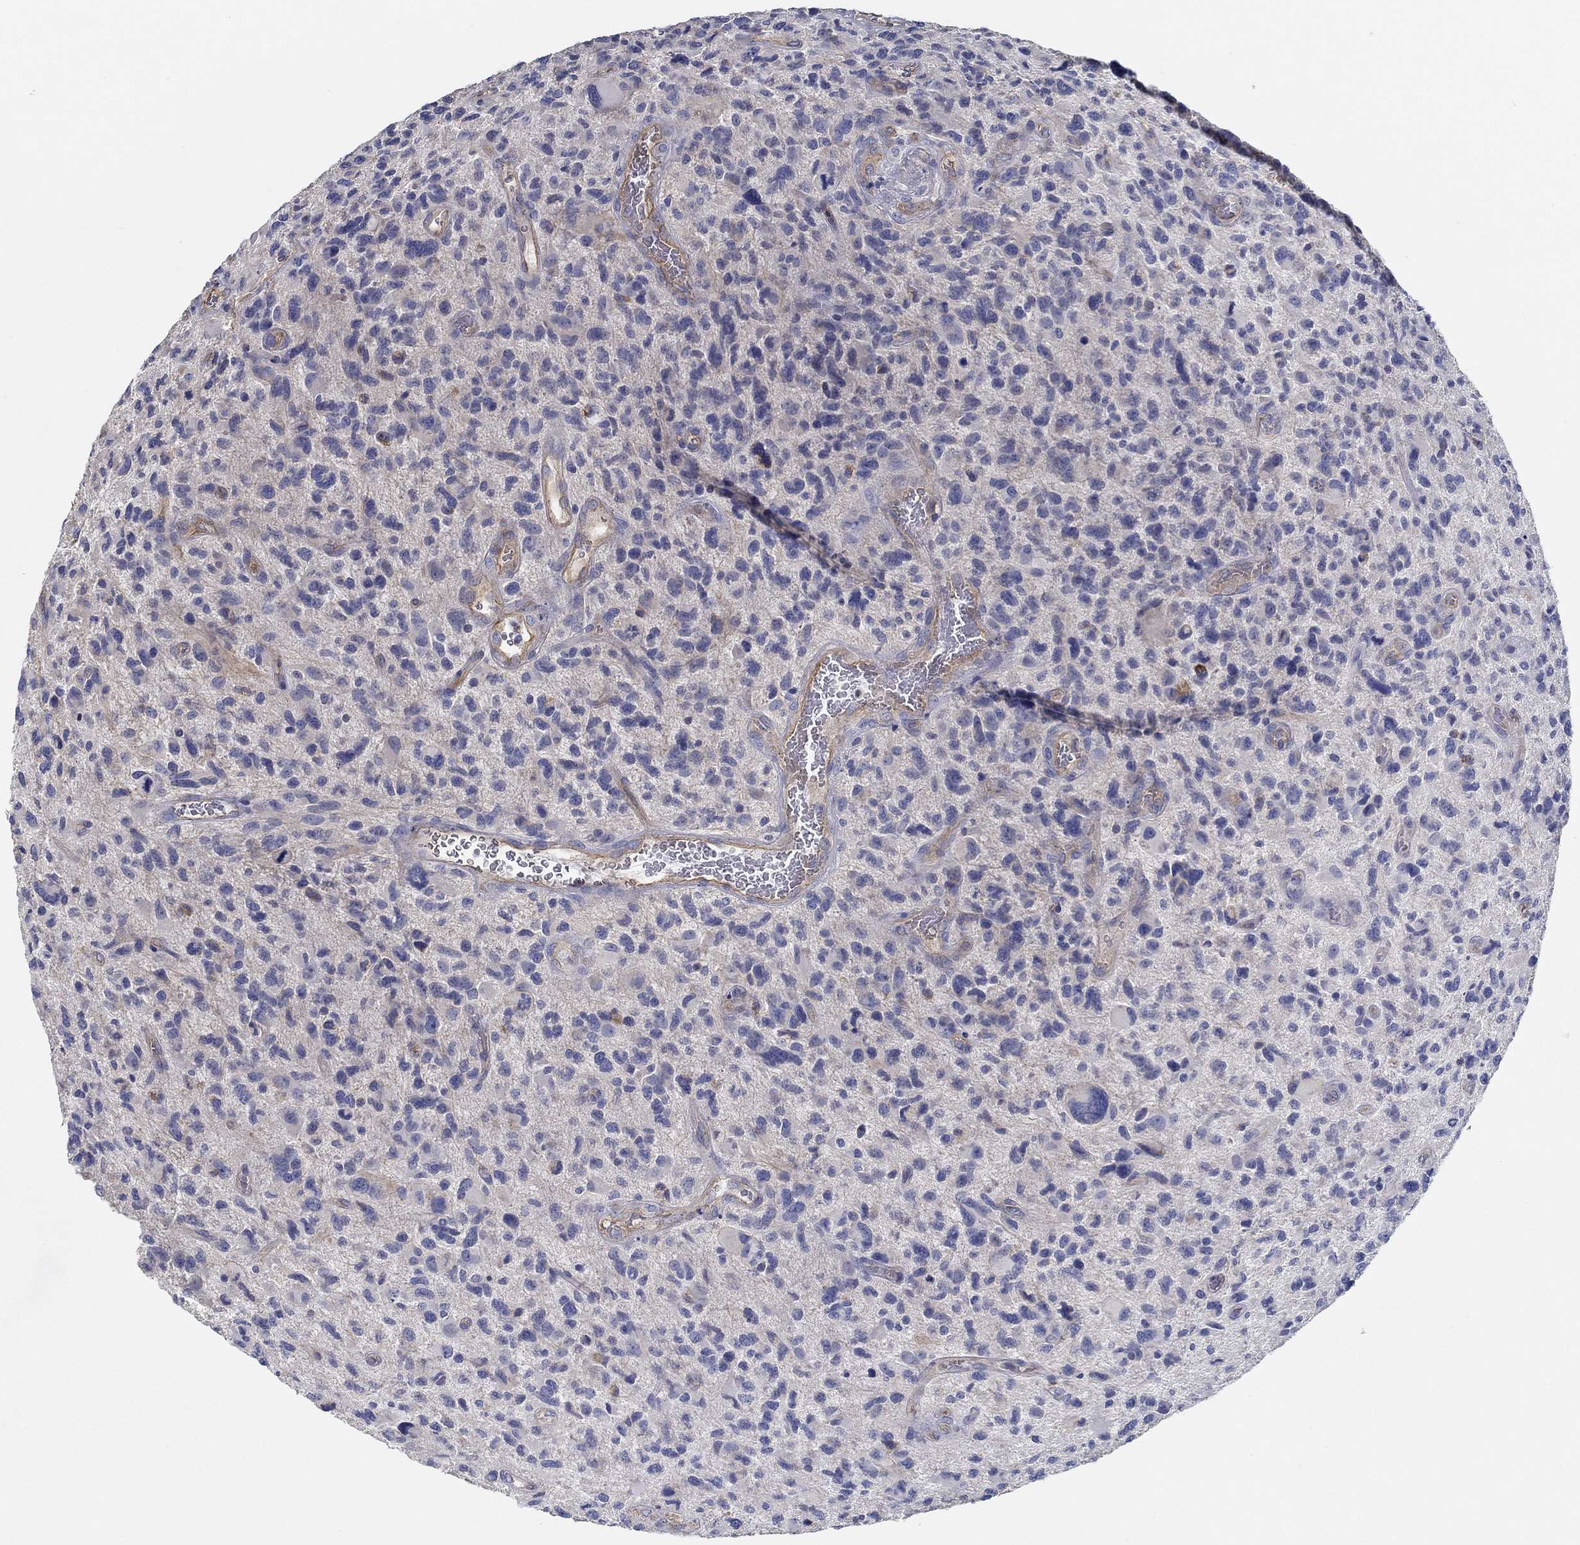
{"staining": {"intensity": "negative", "quantity": "none", "location": "none"}, "tissue": "glioma", "cell_type": "Tumor cells", "image_type": "cancer", "snomed": [{"axis": "morphology", "description": "Glioma, malignant, NOS"}, {"axis": "morphology", "description": "Glioma, malignant, High grade"}, {"axis": "topography", "description": "Brain"}], "caption": "This is a micrograph of immunohistochemistry staining of glioma, which shows no expression in tumor cells.", "gene": "BBOF1", "patient": {"sex": "female", "age": 71}}